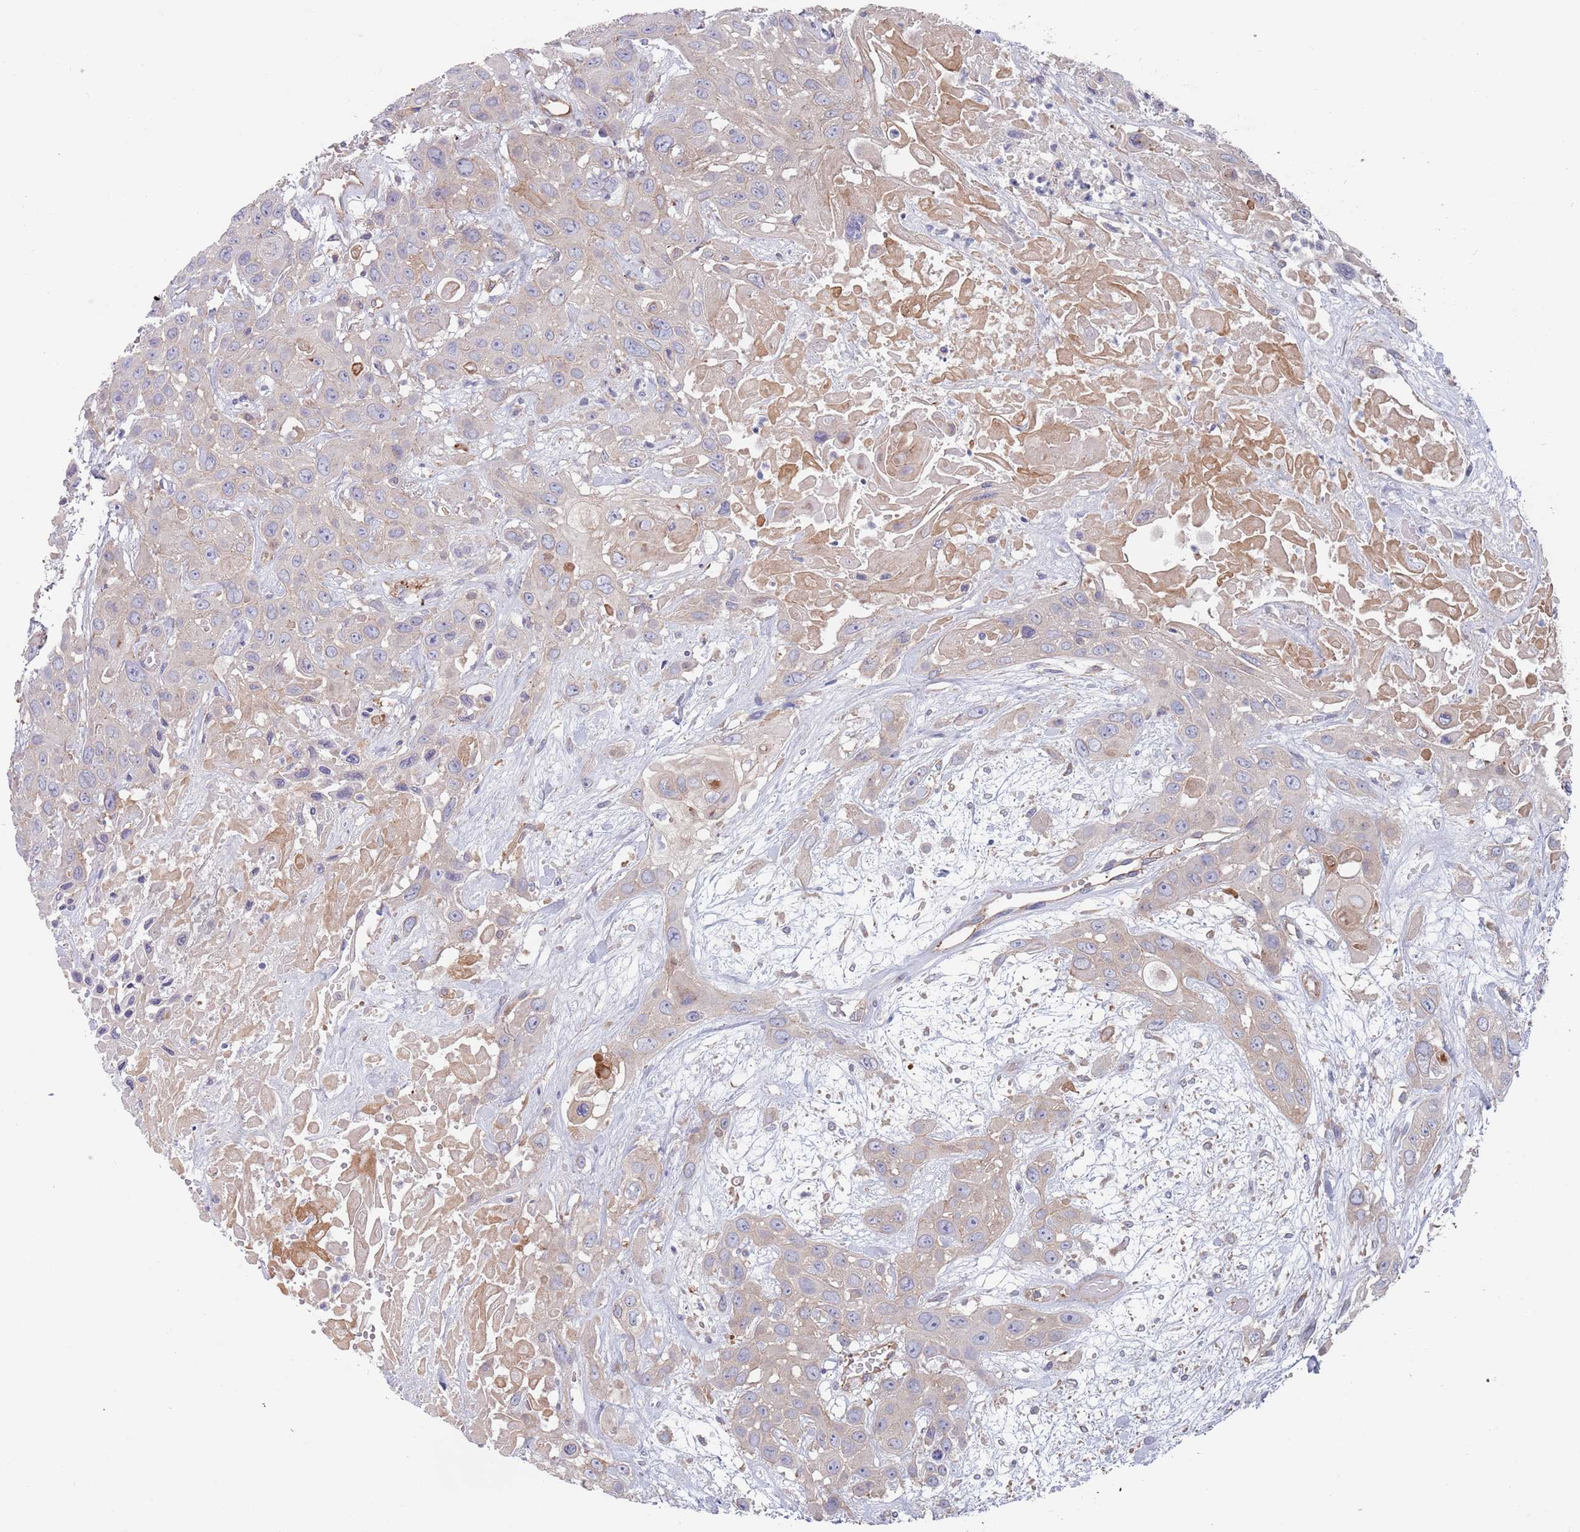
{"staining": {"intensity": "negative", "quantity": "none", "location": "none"}, "tissue": "head and neck cancer", "cell_type": "Tumor cells", "image_type": "cancer", "snomed": [{"axis": "morphology", "description": "Squamous cell carcinoma, NOS"}, {"axis": "topography", "description": "Head-Neck"}], "caption": "Head and neck squamous cell carcinoma stained for a protein using IHC displays no expression tumor cells.", "gene": "APPL2", "patient": {"sex": "male", "age": 81}}